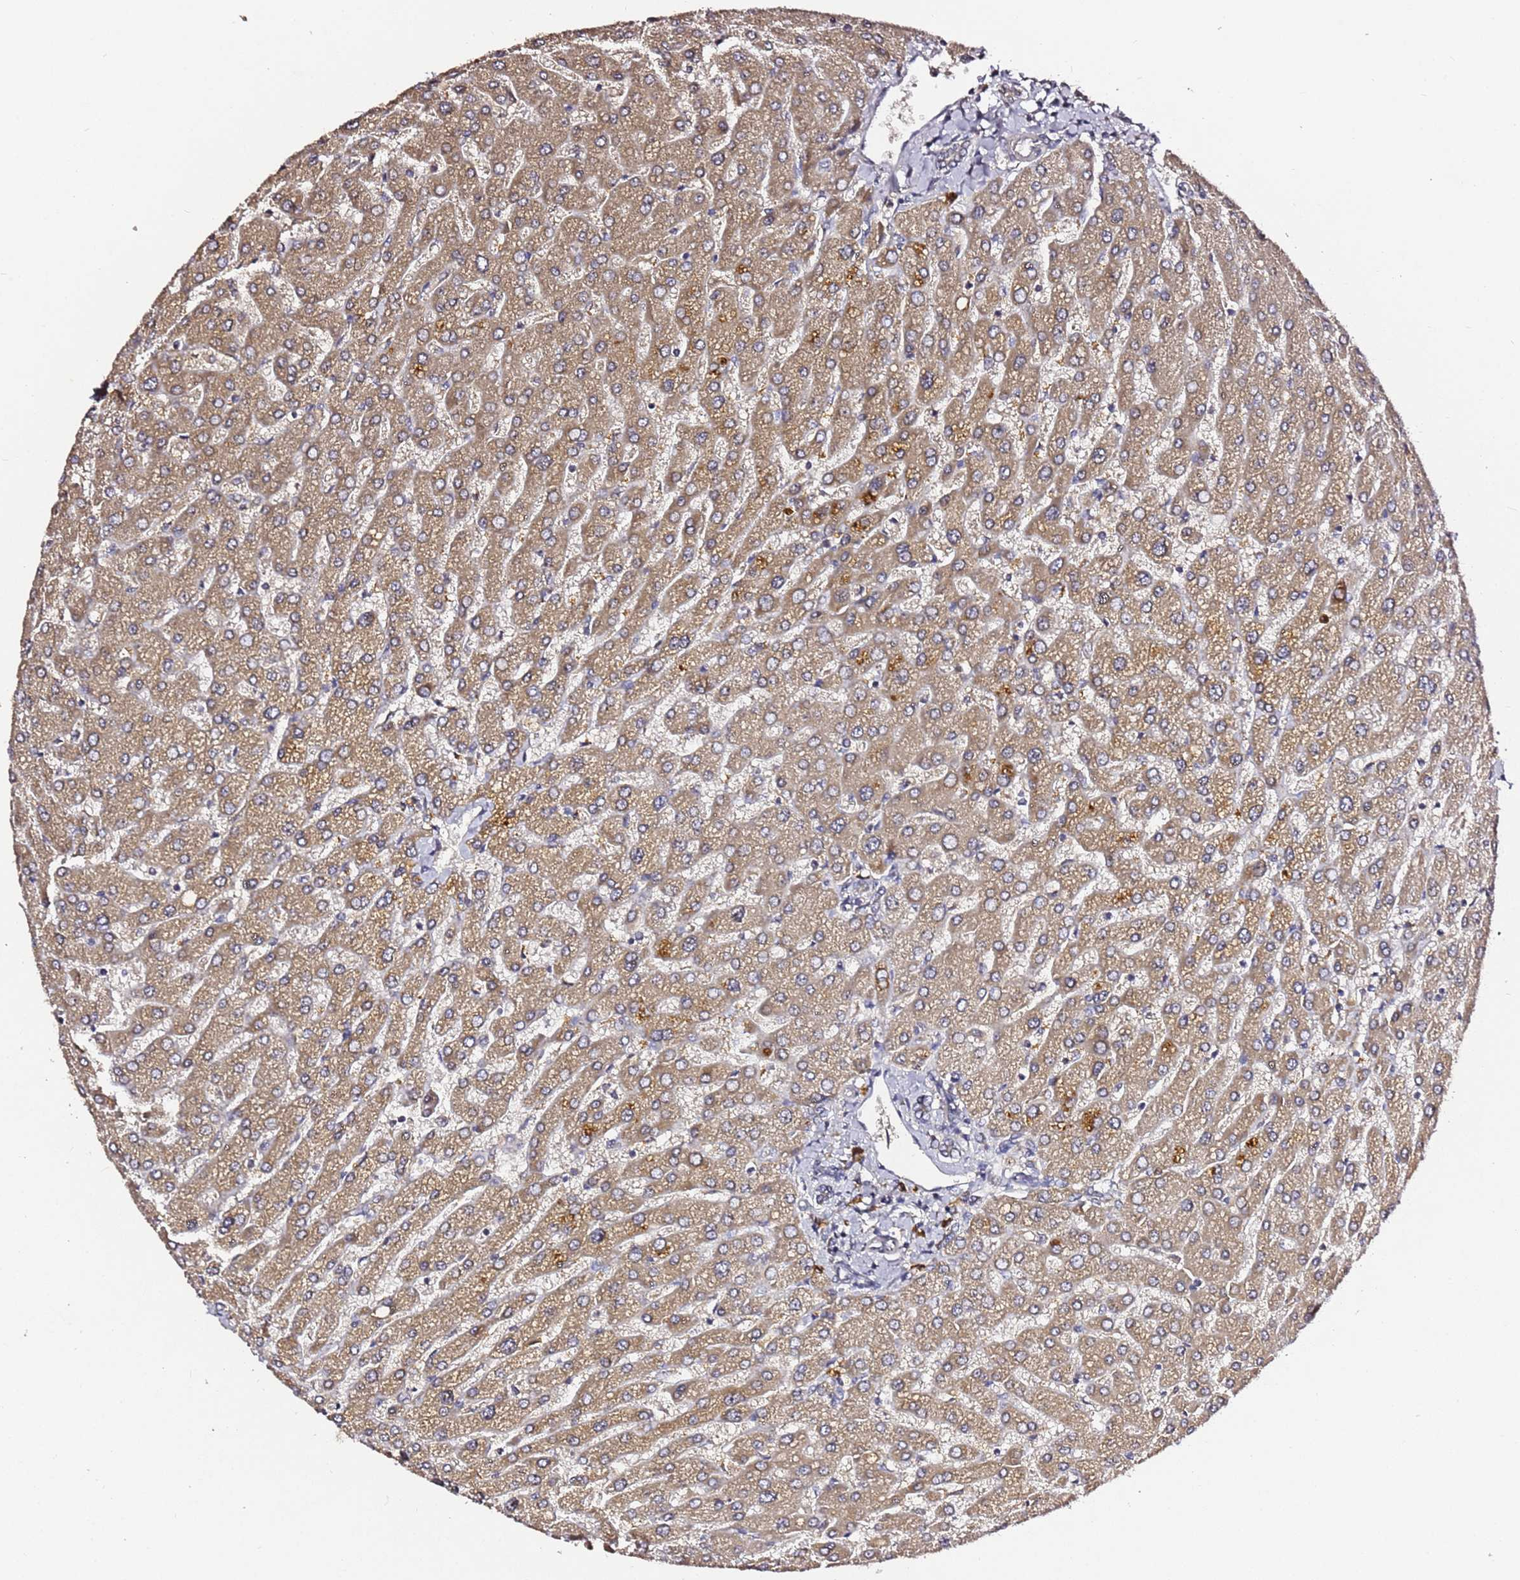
{"staining": {"intensity": "negative", "quantity": "none", "location": "none"}, "tissue": "liver", "cell_type": "Cholangiocytes", "image_type": "normal", "snomed": [{"axis": "morphology", "description": "Normal tissue, NOS"}, {"axis": "topography", "description": "Liver"}], "caption": "This is an IHC image of benign liver. There is no staining in cholangiocytes.", "gene": "C6orf136", "patient": {"sex": "male", "age": 55}}